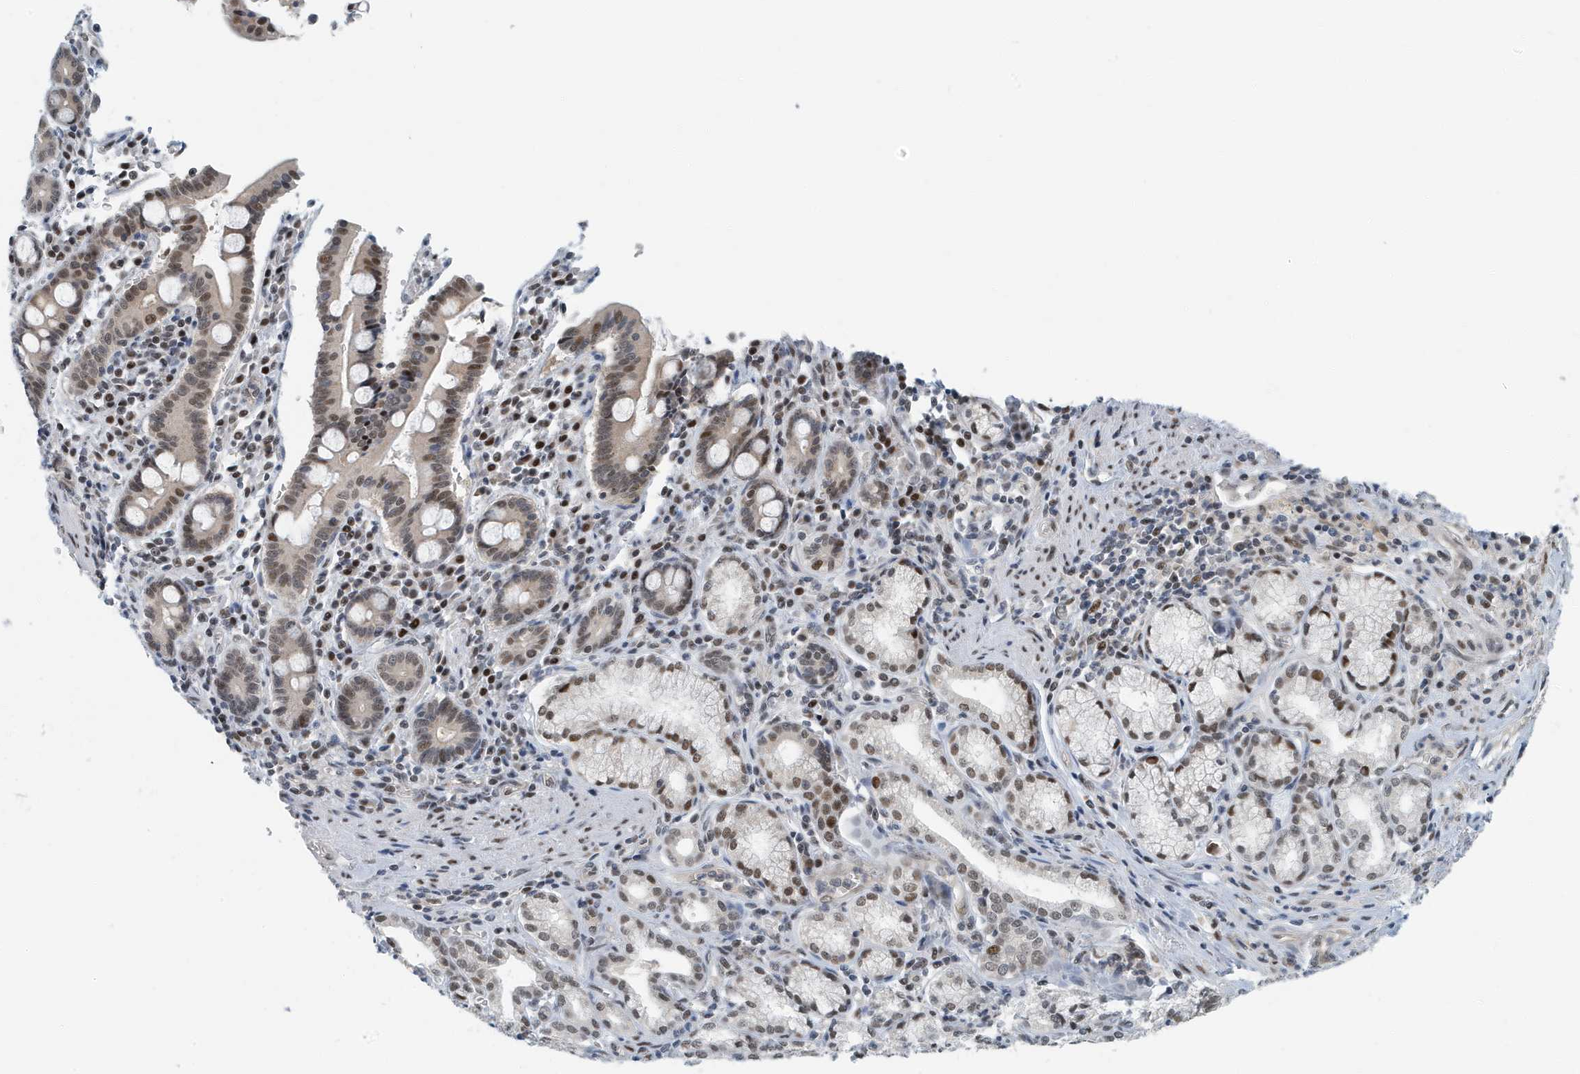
{"staining": {"intensity": "moderate", "quantity": ">75%", "location": "nuclear"}, "tissue": "pancreatic cancer", "cell_type": "Tumor cells", "image_type": "cancer", "snomed": [{"axis": "morphology", "description": "Adenocarcinoma, NOS"}, {"axis": "topography", "description": "Pancreas"}], "caption": "This photomicrograph exhibits IHC staining of adenocarcinoma (pancreatic), with medium moderate nuclear staining in about >75% of tumor cells.", "gene": "KIF15", "patient": {"sex": "male", "age": 70}}